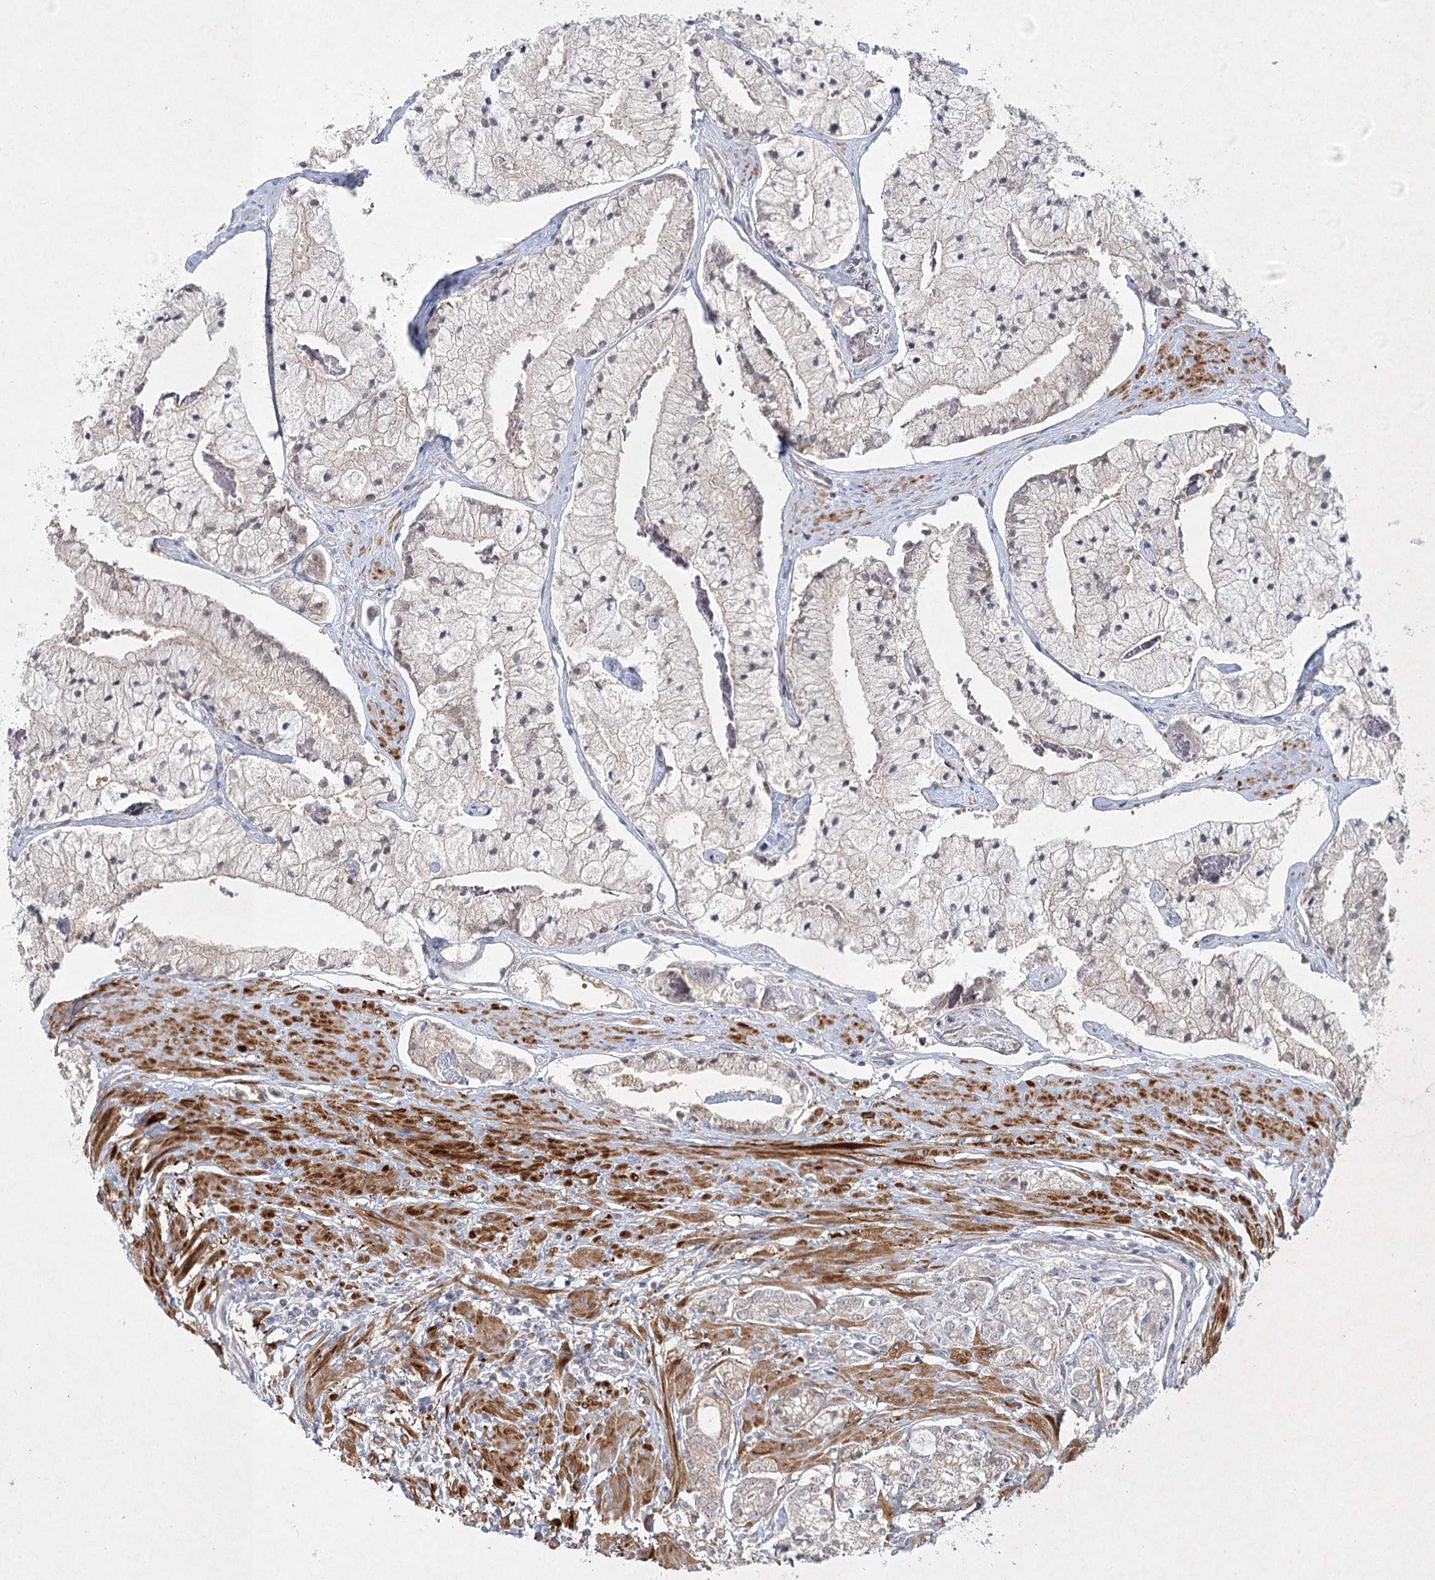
{"staining": {"intensity": "weak", "quantity": "<25%", "location": "cytoplasmic/membranous"}, "tissue": "prostate cancer", "cell_type": "Tumor cells", "image_type": "cancer", "snomed": [{"axis": "morphology", "description": "Adenocarcinoma, High grade"}, {"axis": "topography", "description": "Prostate"}], "caption": "DAB immunohistochemical staining of human high-grade adenocarcinoma (prostate) displays no significant positivity in tumor cells. (DAB (3,3'-diaminobenzidine) immunohistochemistry (IHC) with hematoxylin counter stain).", "gene": "SH2D3A", "patient": {"sex": "male", "age": 50}}